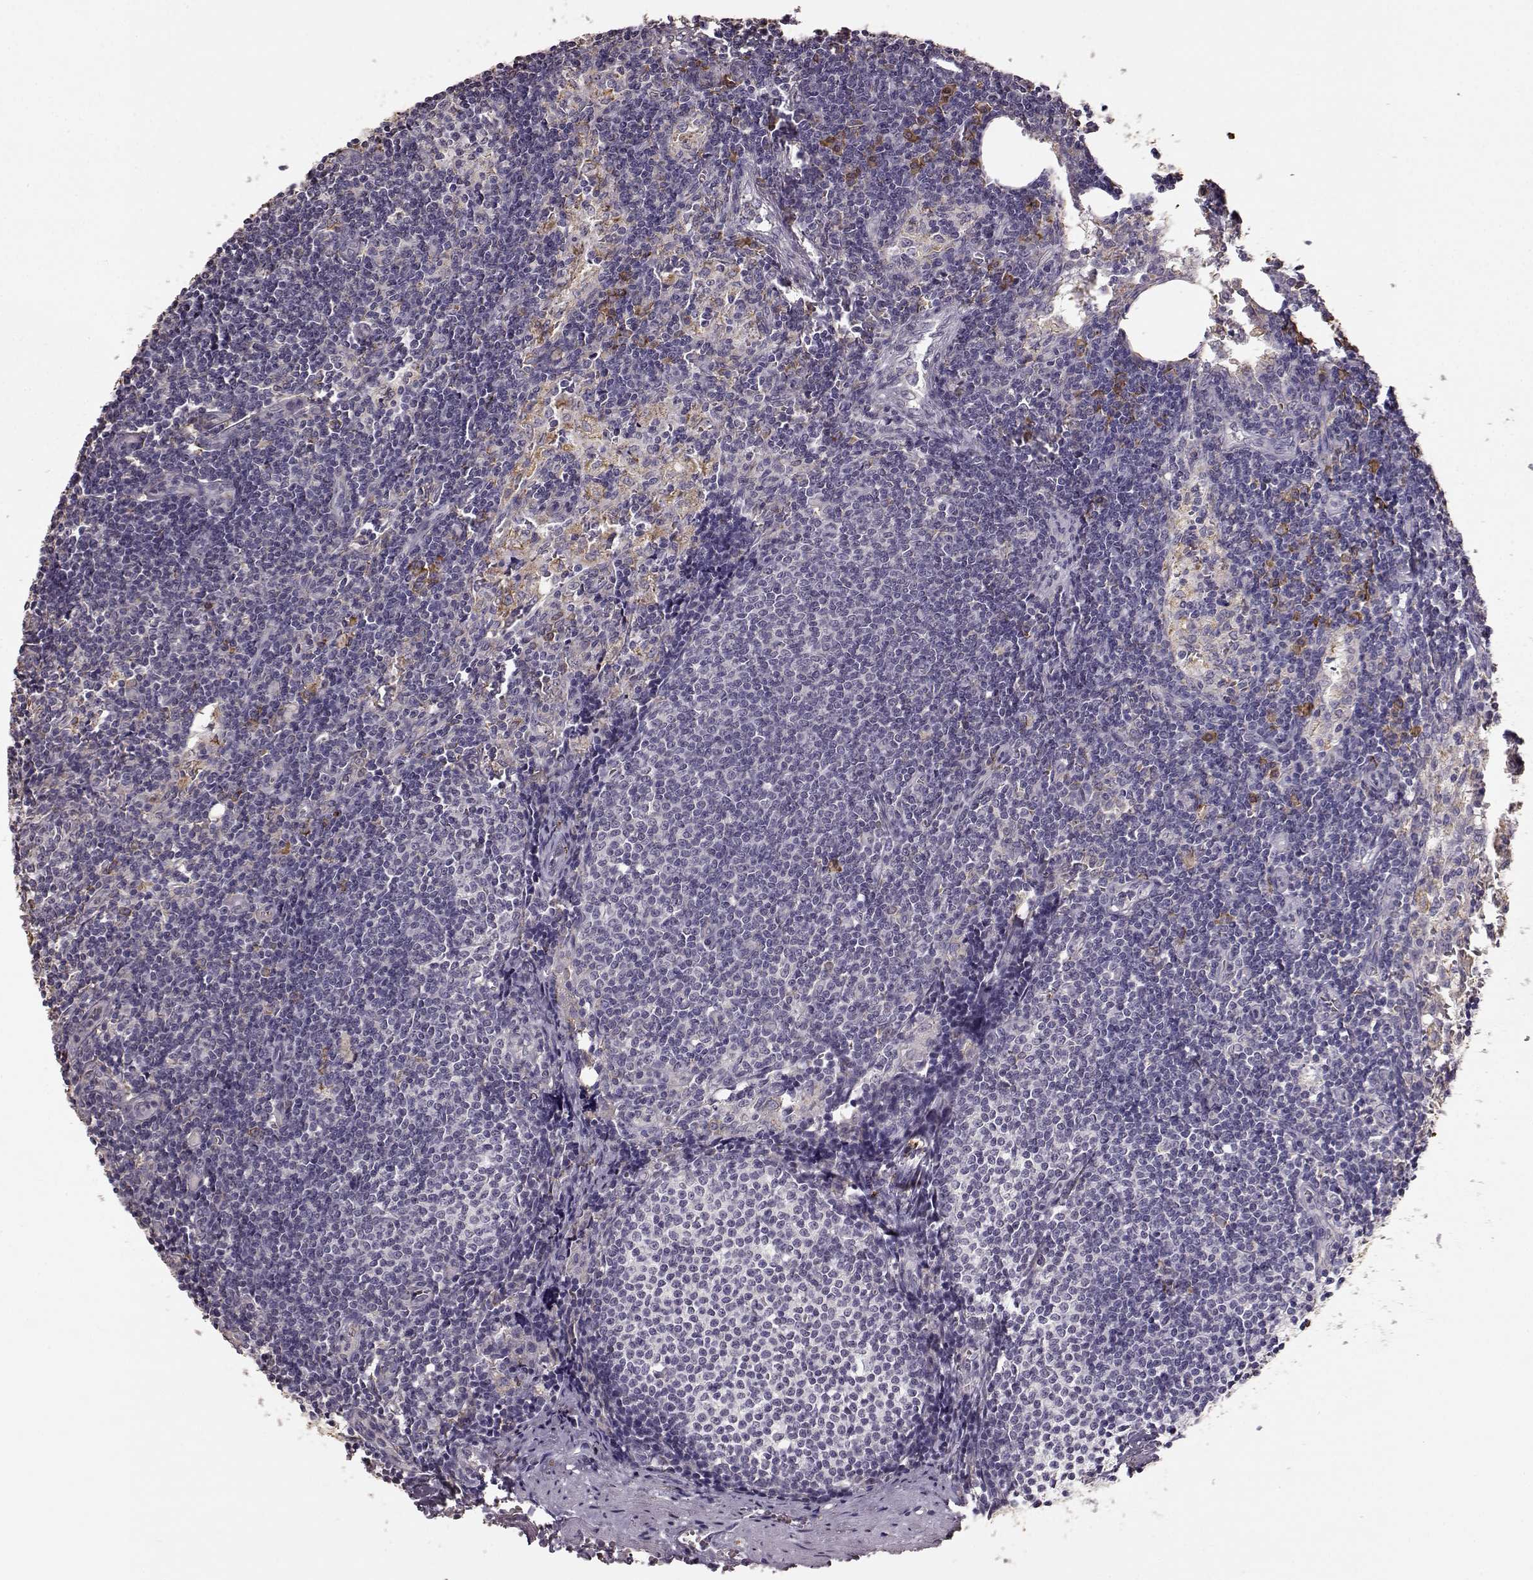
{"staining": {"intensity": "negative", "quantity": "none", "location": "none"}, "tissue": "lymph node", "cell_type": "Germinal center cells", "image_type": "normal", "snomed": [{"axis": "morphology", "description": "Normal tissue, NOS"}, {"axis": "topography", "description": "Lymph node"}], "caption": "This is an immunohistochemistry photomicrograph of normal lymph node. There is no positivity in germinal center cells.", "gene": "GABRG3", "patient": {"sex": "female", "age": 50}}